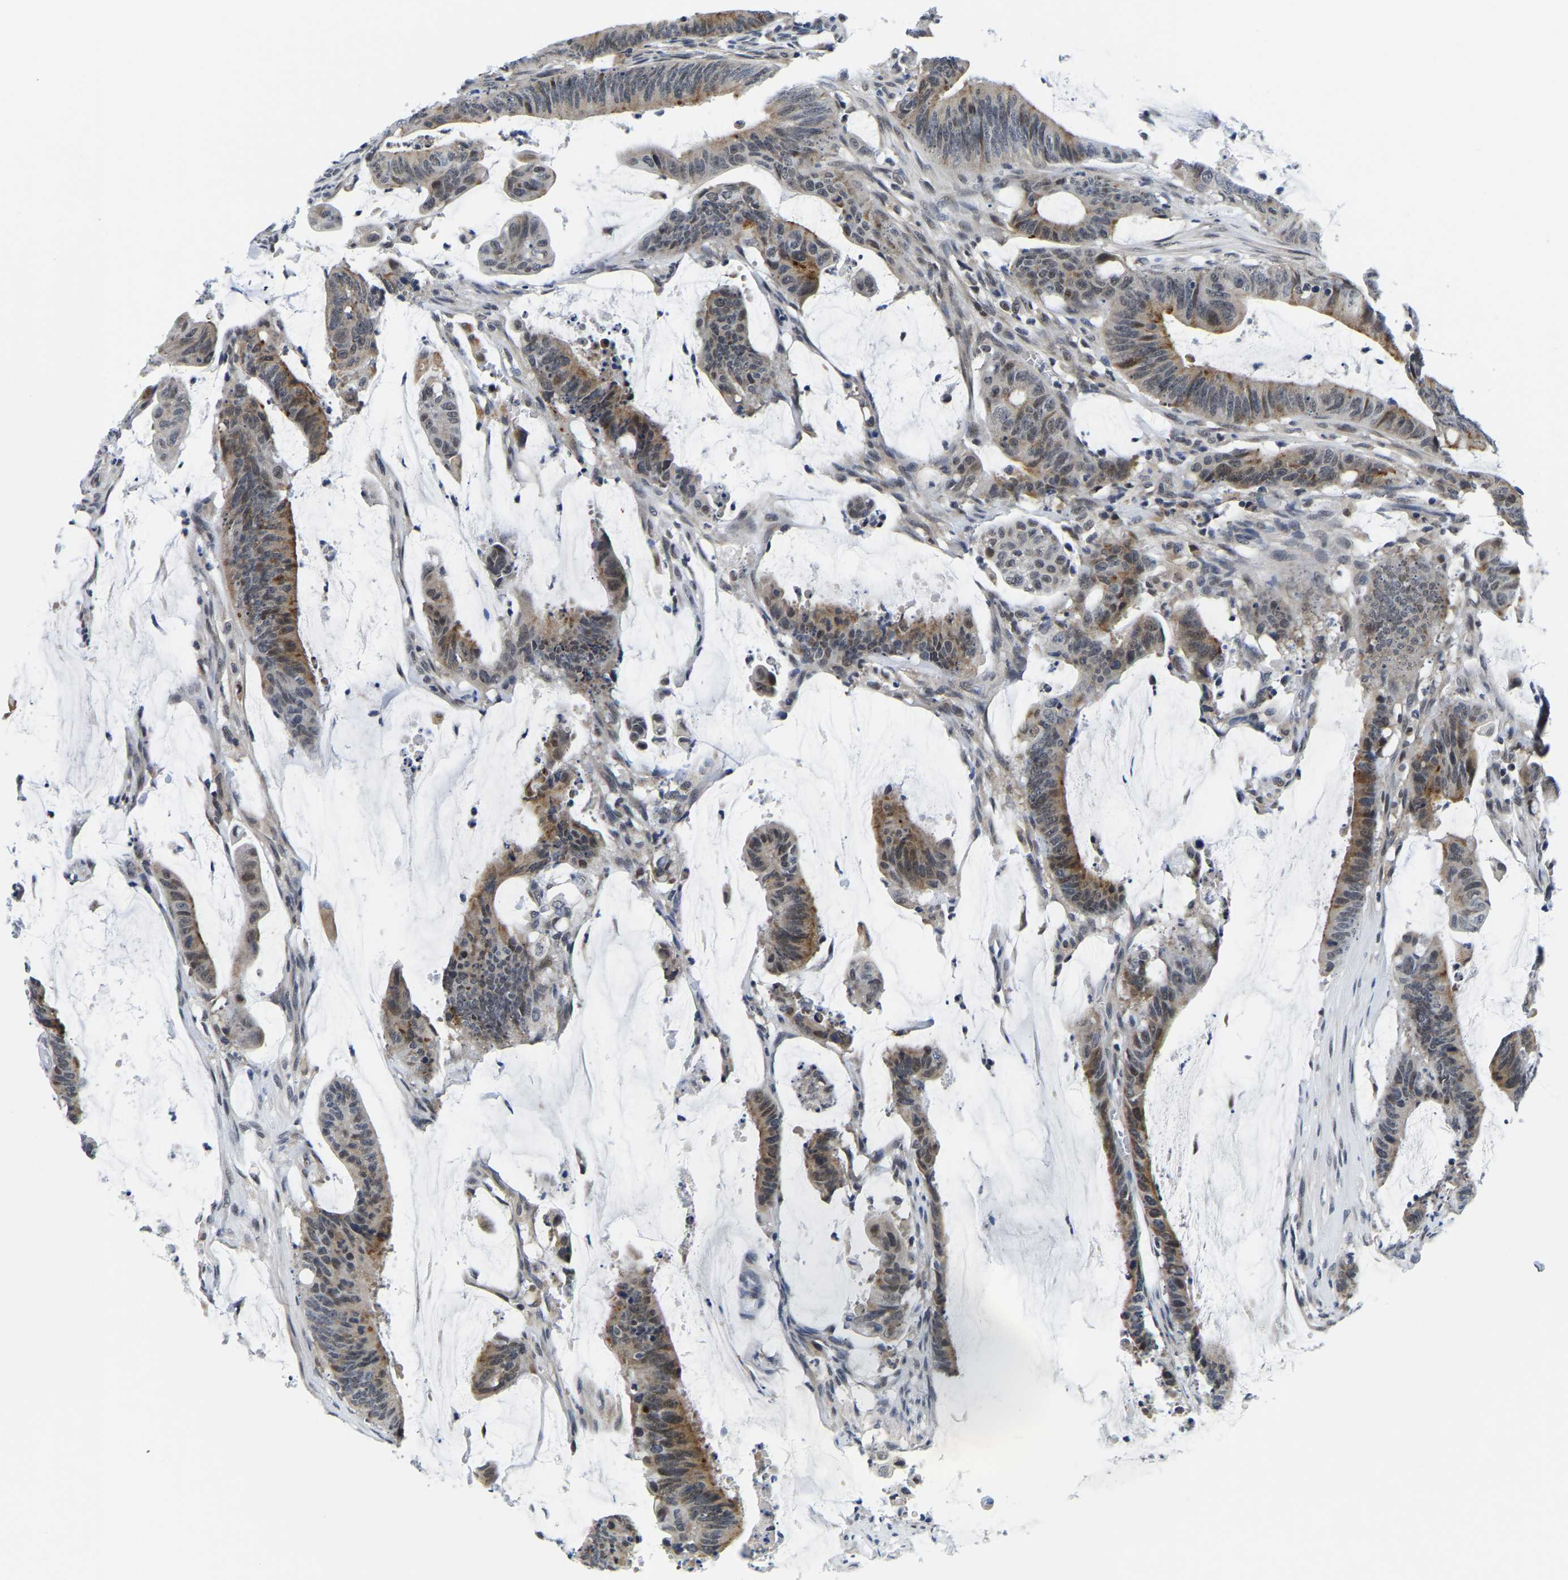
{"staining": {"intensity": "moderate", "quantity": "<25%", "location": "cytoplasmic/membranous"}, "tissue": "colorectal cancer", "cell_type": "Tumor cells", "image_type": "cancer", "snomed": [{"axis": "morphology", "description": "Adenocarcinoma, NOS"}, {"axis": "topography", "description": "Rectum"}], "caption": "This is a micrograph of IHC staining of adenocarcinoma (colorectal), which shows moderate positivity in the cytoplasmic/membranous of tumor cells.", "gene": "POLDIP3", "patient": {"sex": "female", "age": 66}}